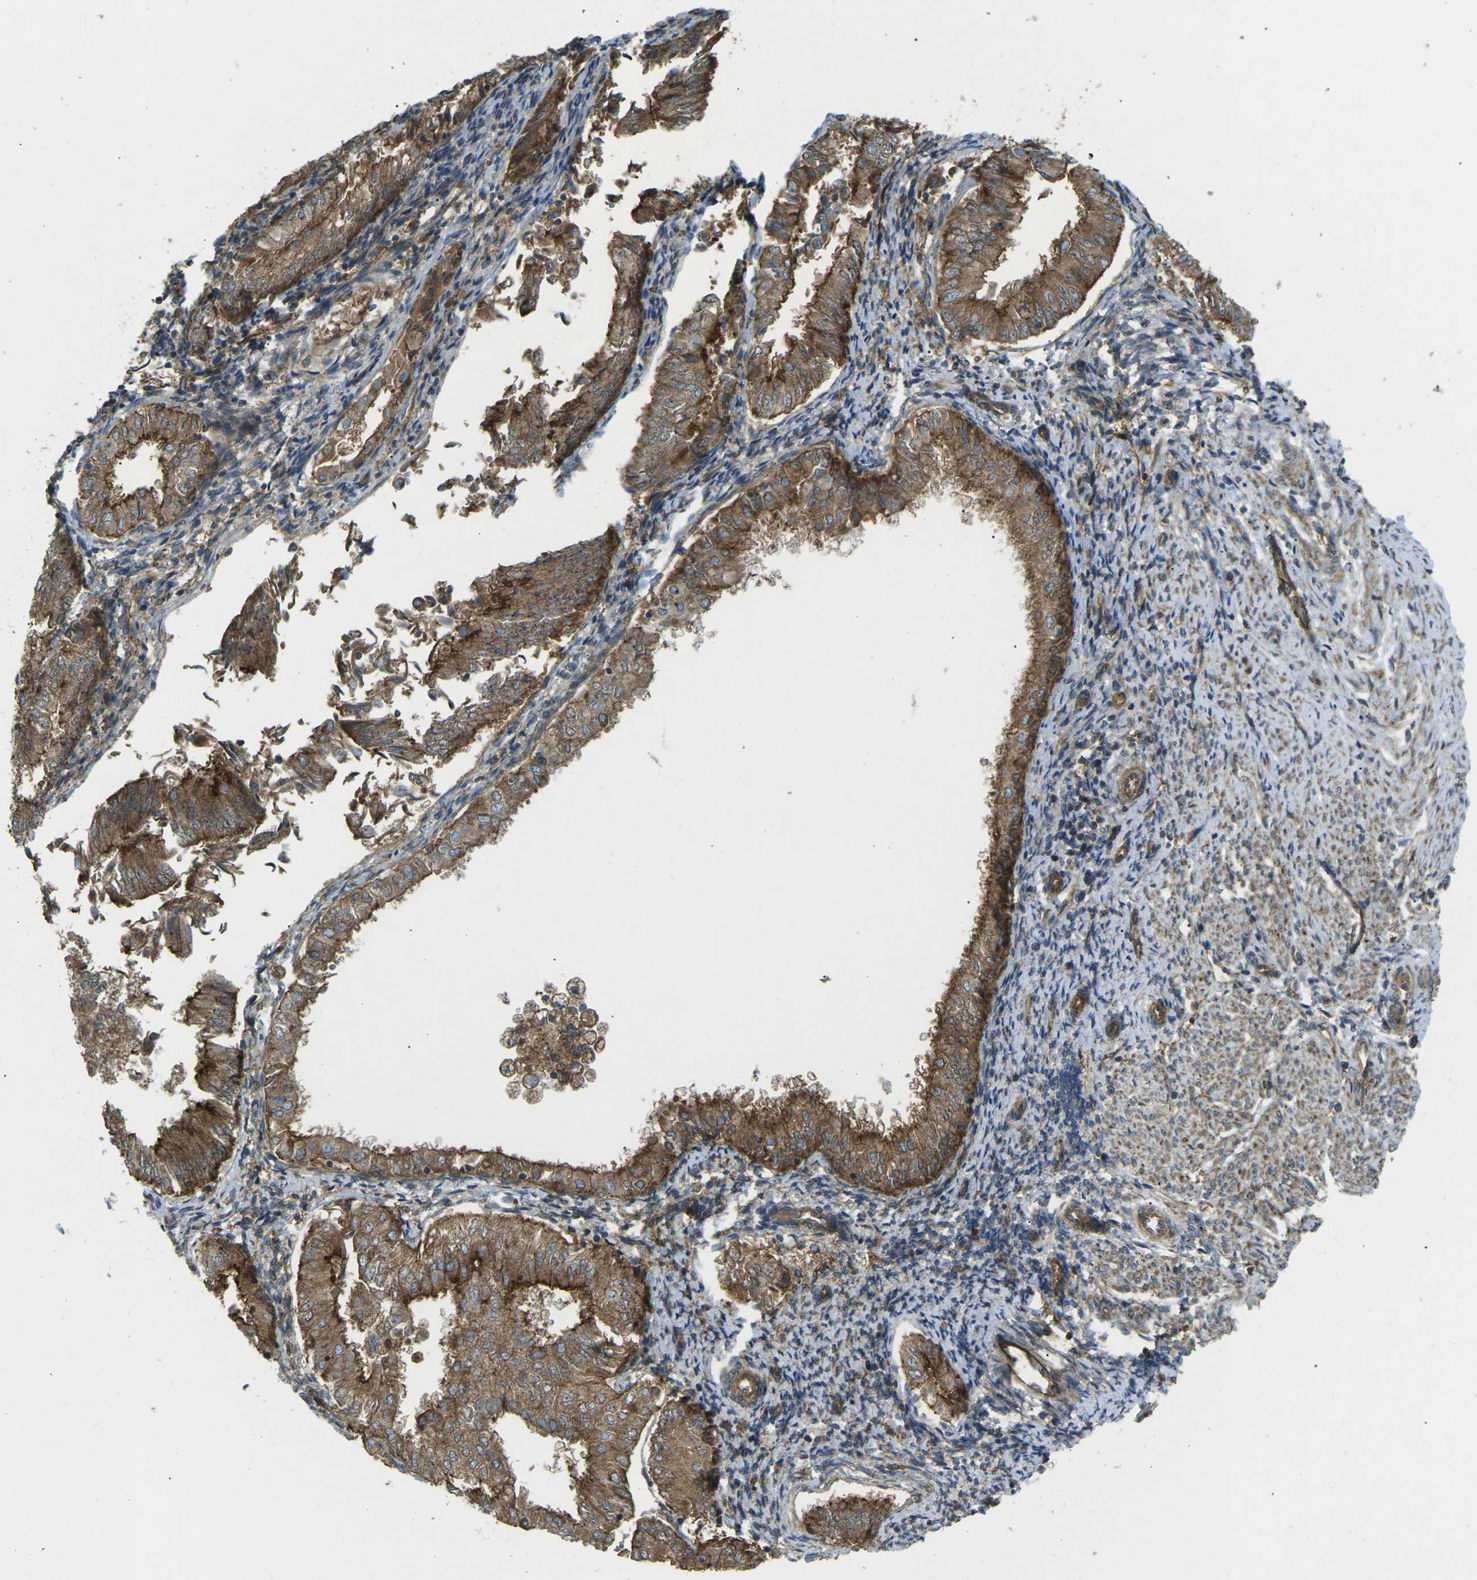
{"staining": {"intensity": "moderate", "quantity": ">75%", "location": "cytoplasmic/membranous"}, "tissue": "endometrial cancer", "cell_type": "Tumor cells", "image_type": "cancer", "snomed": [{"axis": "morphology", "description": "Adenocarcinoma, NOS"}, {"axis": "topography", "description": "Endometrium"}], "caption": "This image reveals IHC staining of human endometrial cancer (adenocarcinoma), with medium moderate cytoplasmic/membranous staining in approximately >75% of tumor cells.", "gene": "CHMP3", "patient": {"sex": "female", "age": 53}}